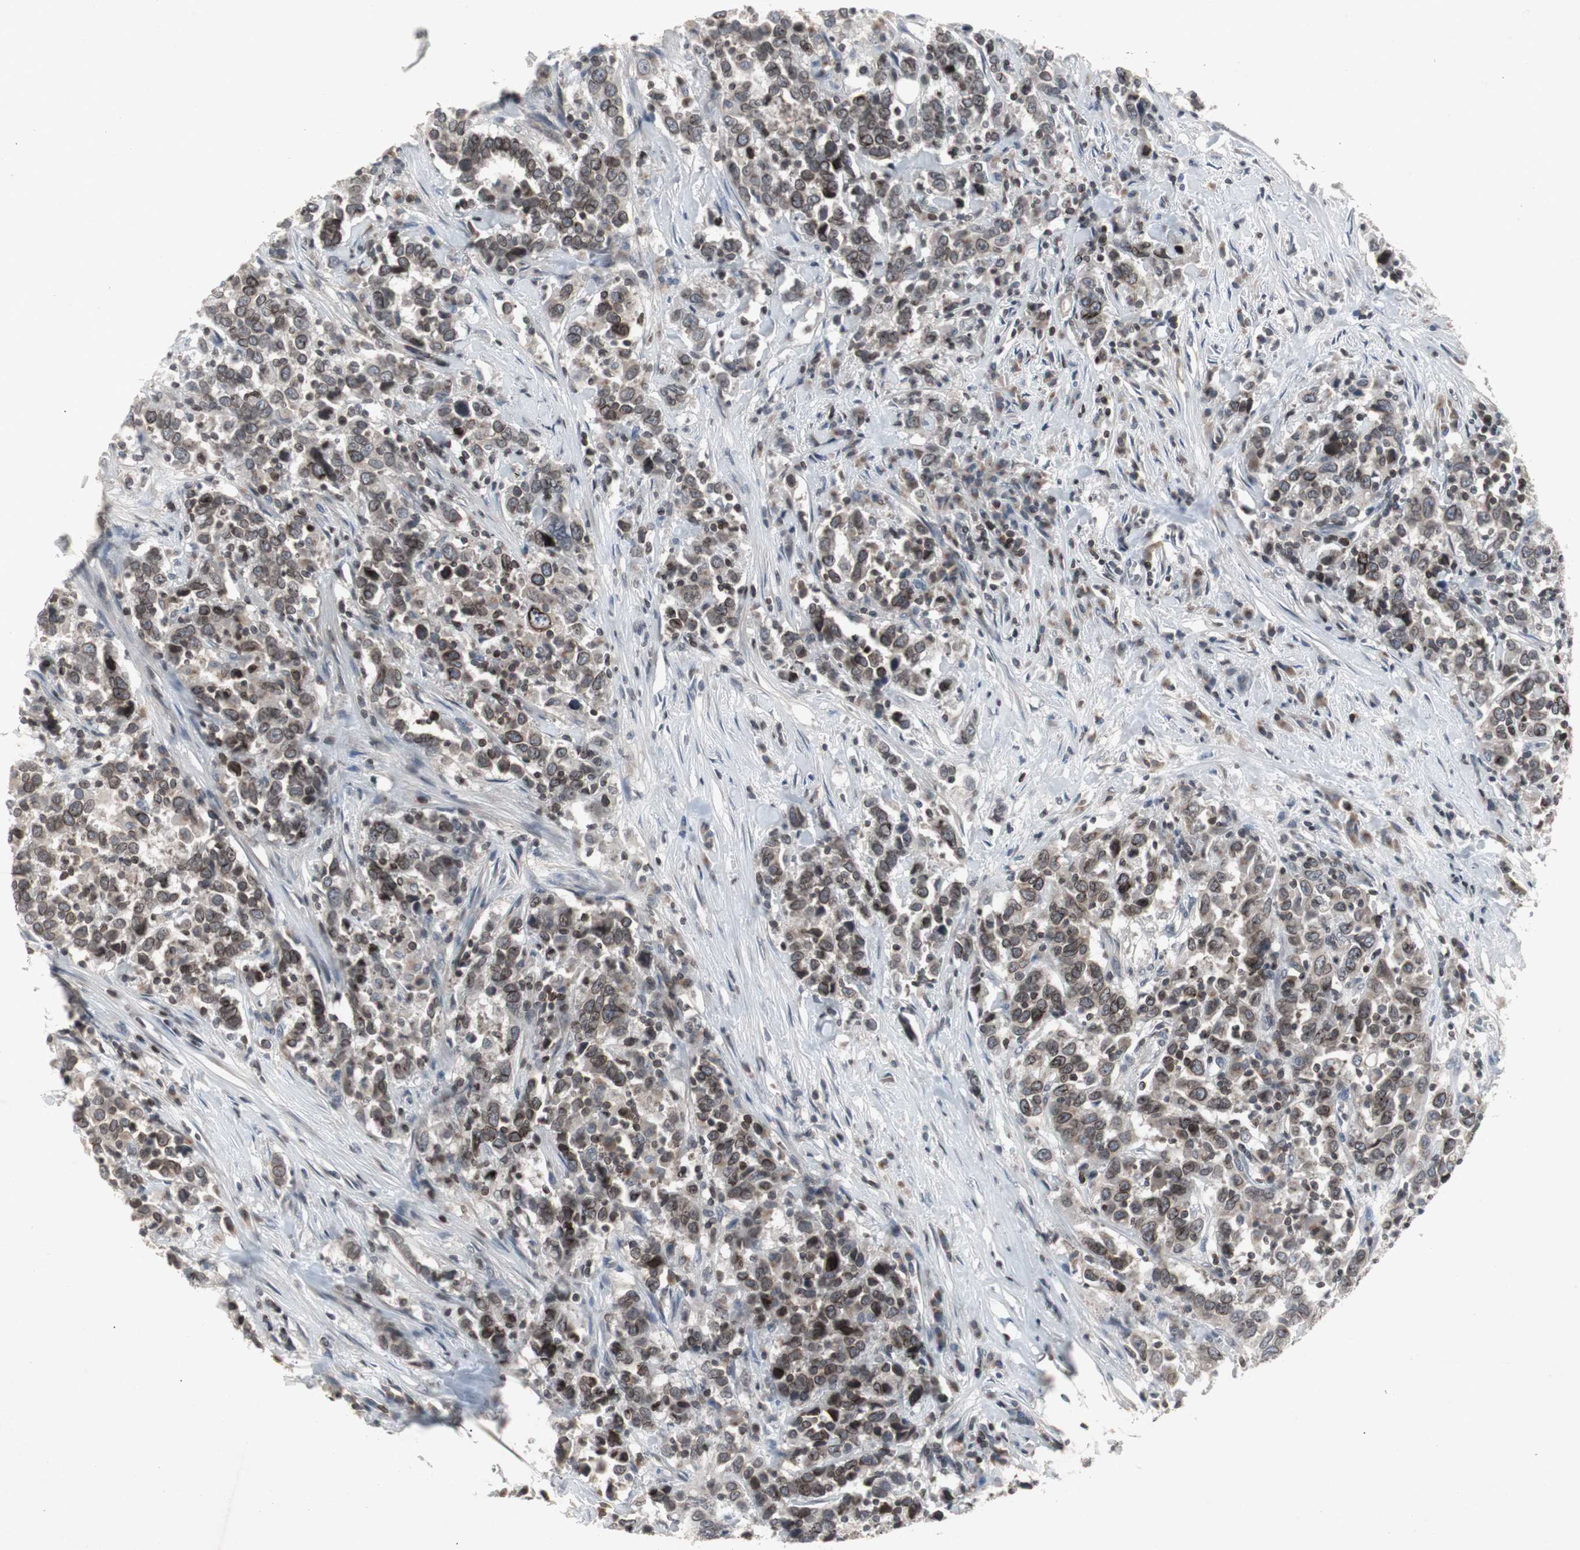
{"staining": {"intensity": "strong", "quantity": "25%-75%", "location": "cytoplasmic/membranous,nuclear"}, "tissue": "urothelial cancer", "cell_type": "Tumor cells", "image_type": "cancer", "snomed": [{"axis": "morphology", "description": "Urothelial carcinoma, High grade"}, {"axis": "topography", "description": "Urinary bladder"}], "caption": "Urothelial cancer stained for a protein reveals strong cytoplasmic/membranous and nuclear positivity in tumor cells.", "gene": "ZNF396", "patient": {"sex": "male", "age": 61}}